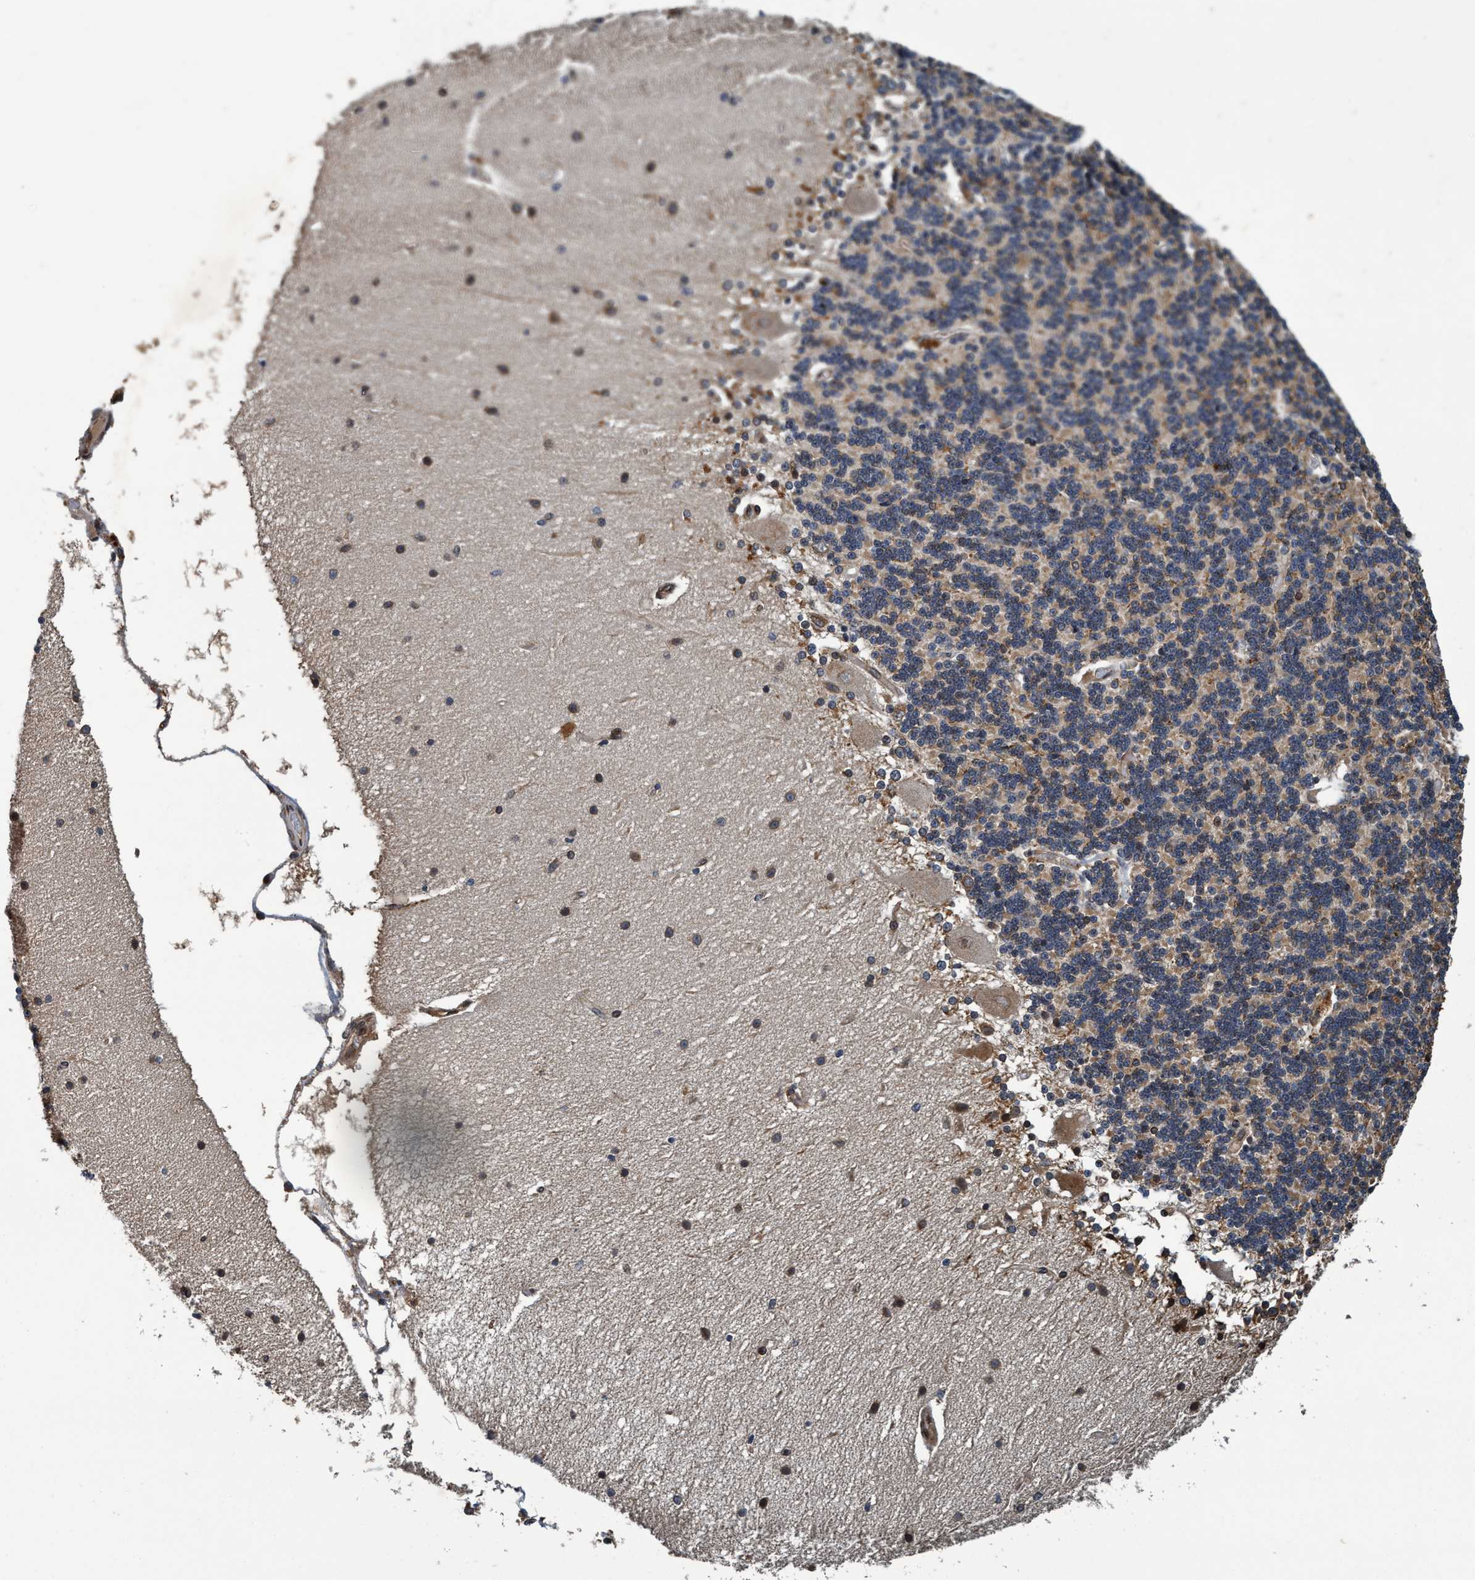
{"staining": {"intensity": "moderate", "quantity": "<25%", "location": "cytoplasmic/membranous"}, "tissue": "cerebellum", "cell_type": "Cells in granular layer", "image_type": "normal", "snomed": [{"axis": "morphology", "description": "Normal tissue, NOS"}, {"axis": "topography", "description": "Cerebellum"}], "caption": "Immunohistochemistry histopathology image of benign cerebellum stained for a protein (brown), which reveals low levels of moderate cytoplasmic/membranous staining in about <25% of cells in granular layer.", "gene": "MACC1", "patient": {"sex": "female", "age": 54}}